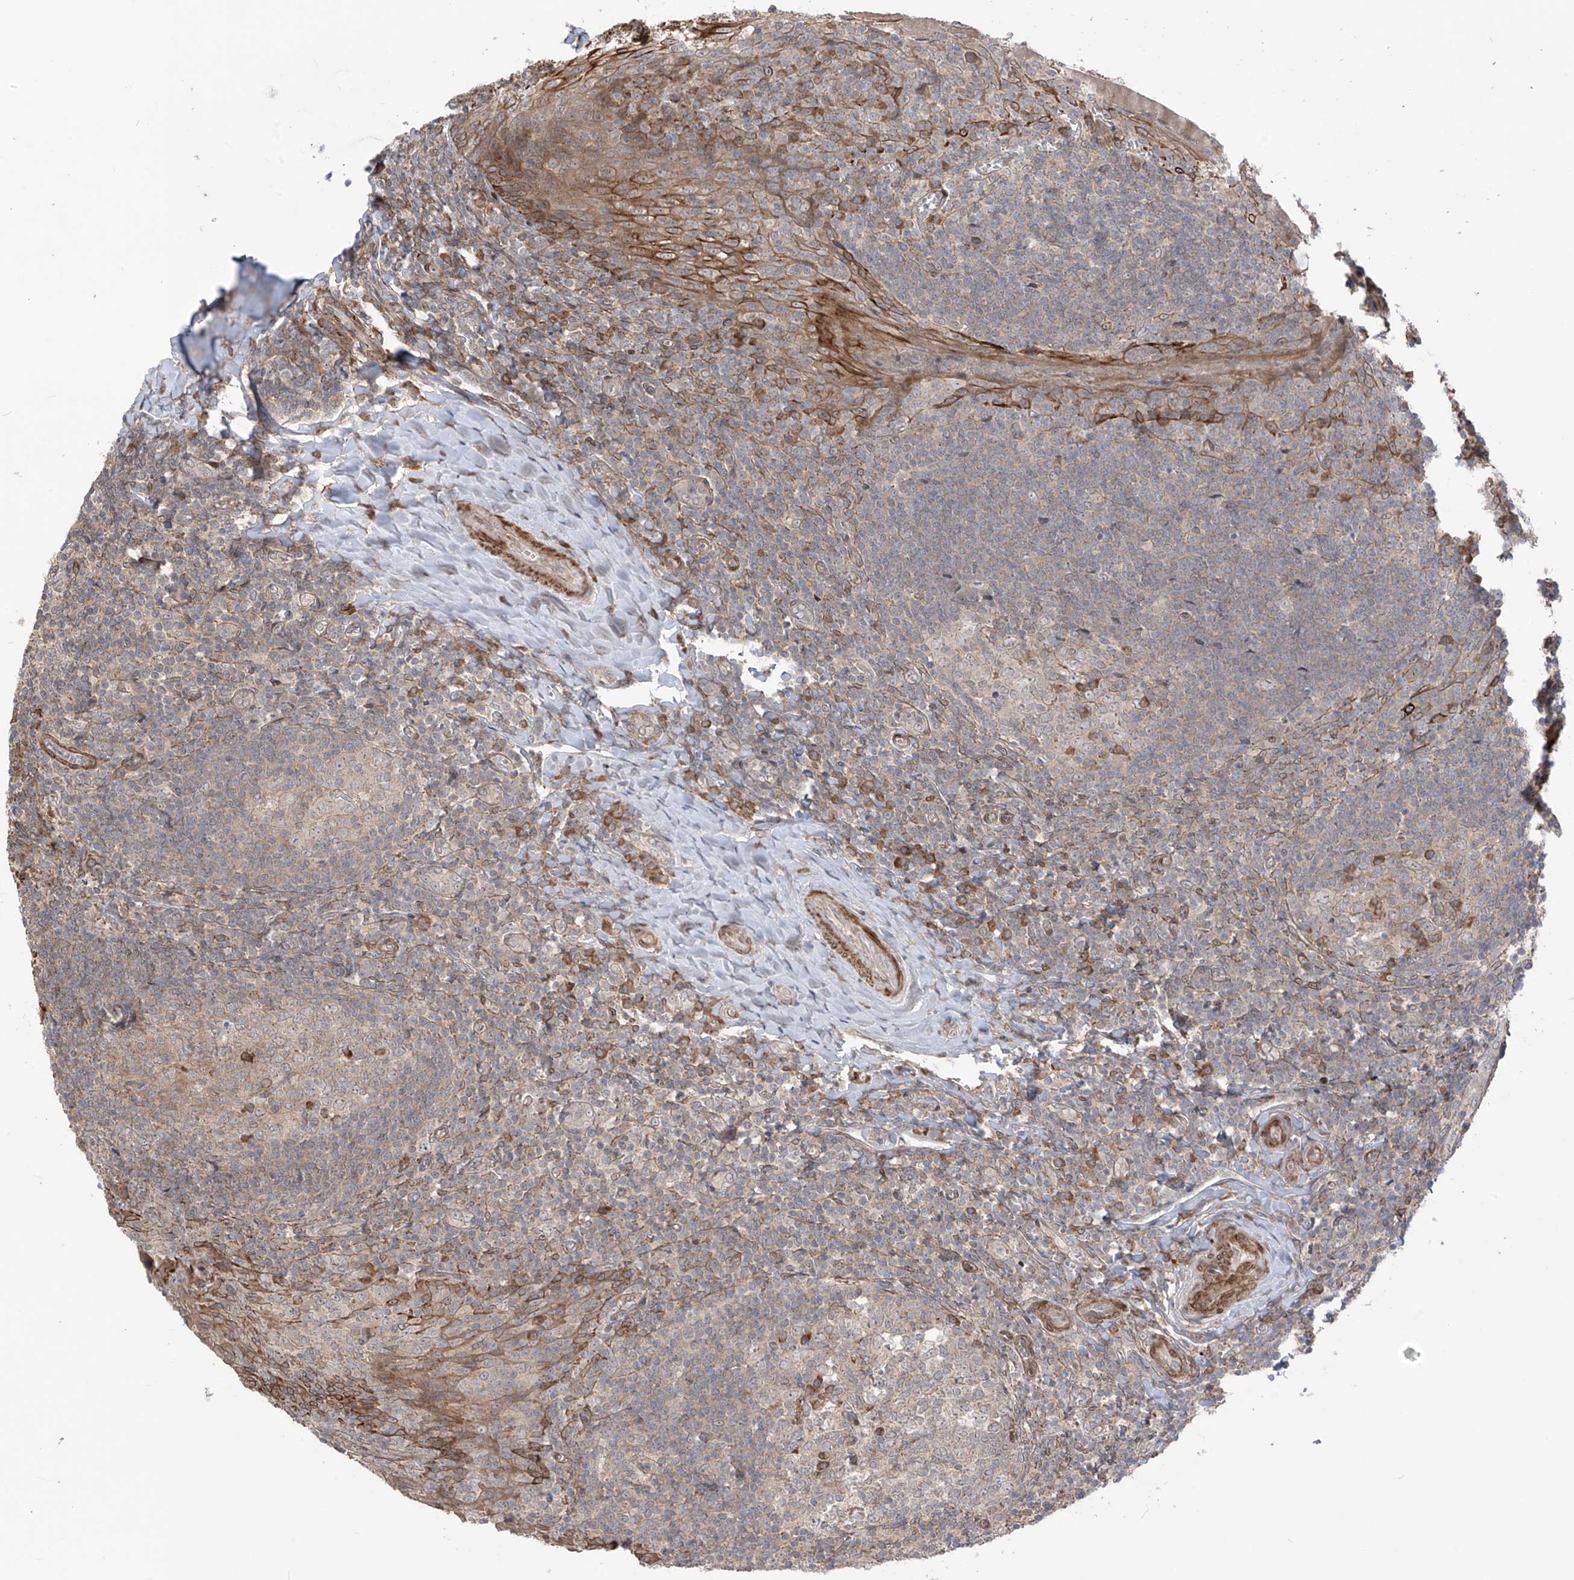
{"staining": {"intensity": "moderate", "quantity": "<25%", "location": "cytoplasmic/membranous"}, "tissue": "tonsil", "cell_type": "Germinal center cells", "image_type": "normal", "snomed": [{"axis": "morphology", "description": "Normal tissue, NOS"}, {"axis": "topography", "description": "Tonsil"}], "caption": "DAB immunohistochemical staining of unremarkable tonsil displays moderate cytoplasmic/membranous protein expression in about <25% of germinal center cells. The protein of interest is stained brown, and the nuclei are stained in blue (DAB (3,3'-diaminobenzidine) IHC with brightfield microscopy, high magnification).", "gene": "LRRC74A", "patient": {"sex": "male", "age": 27}}